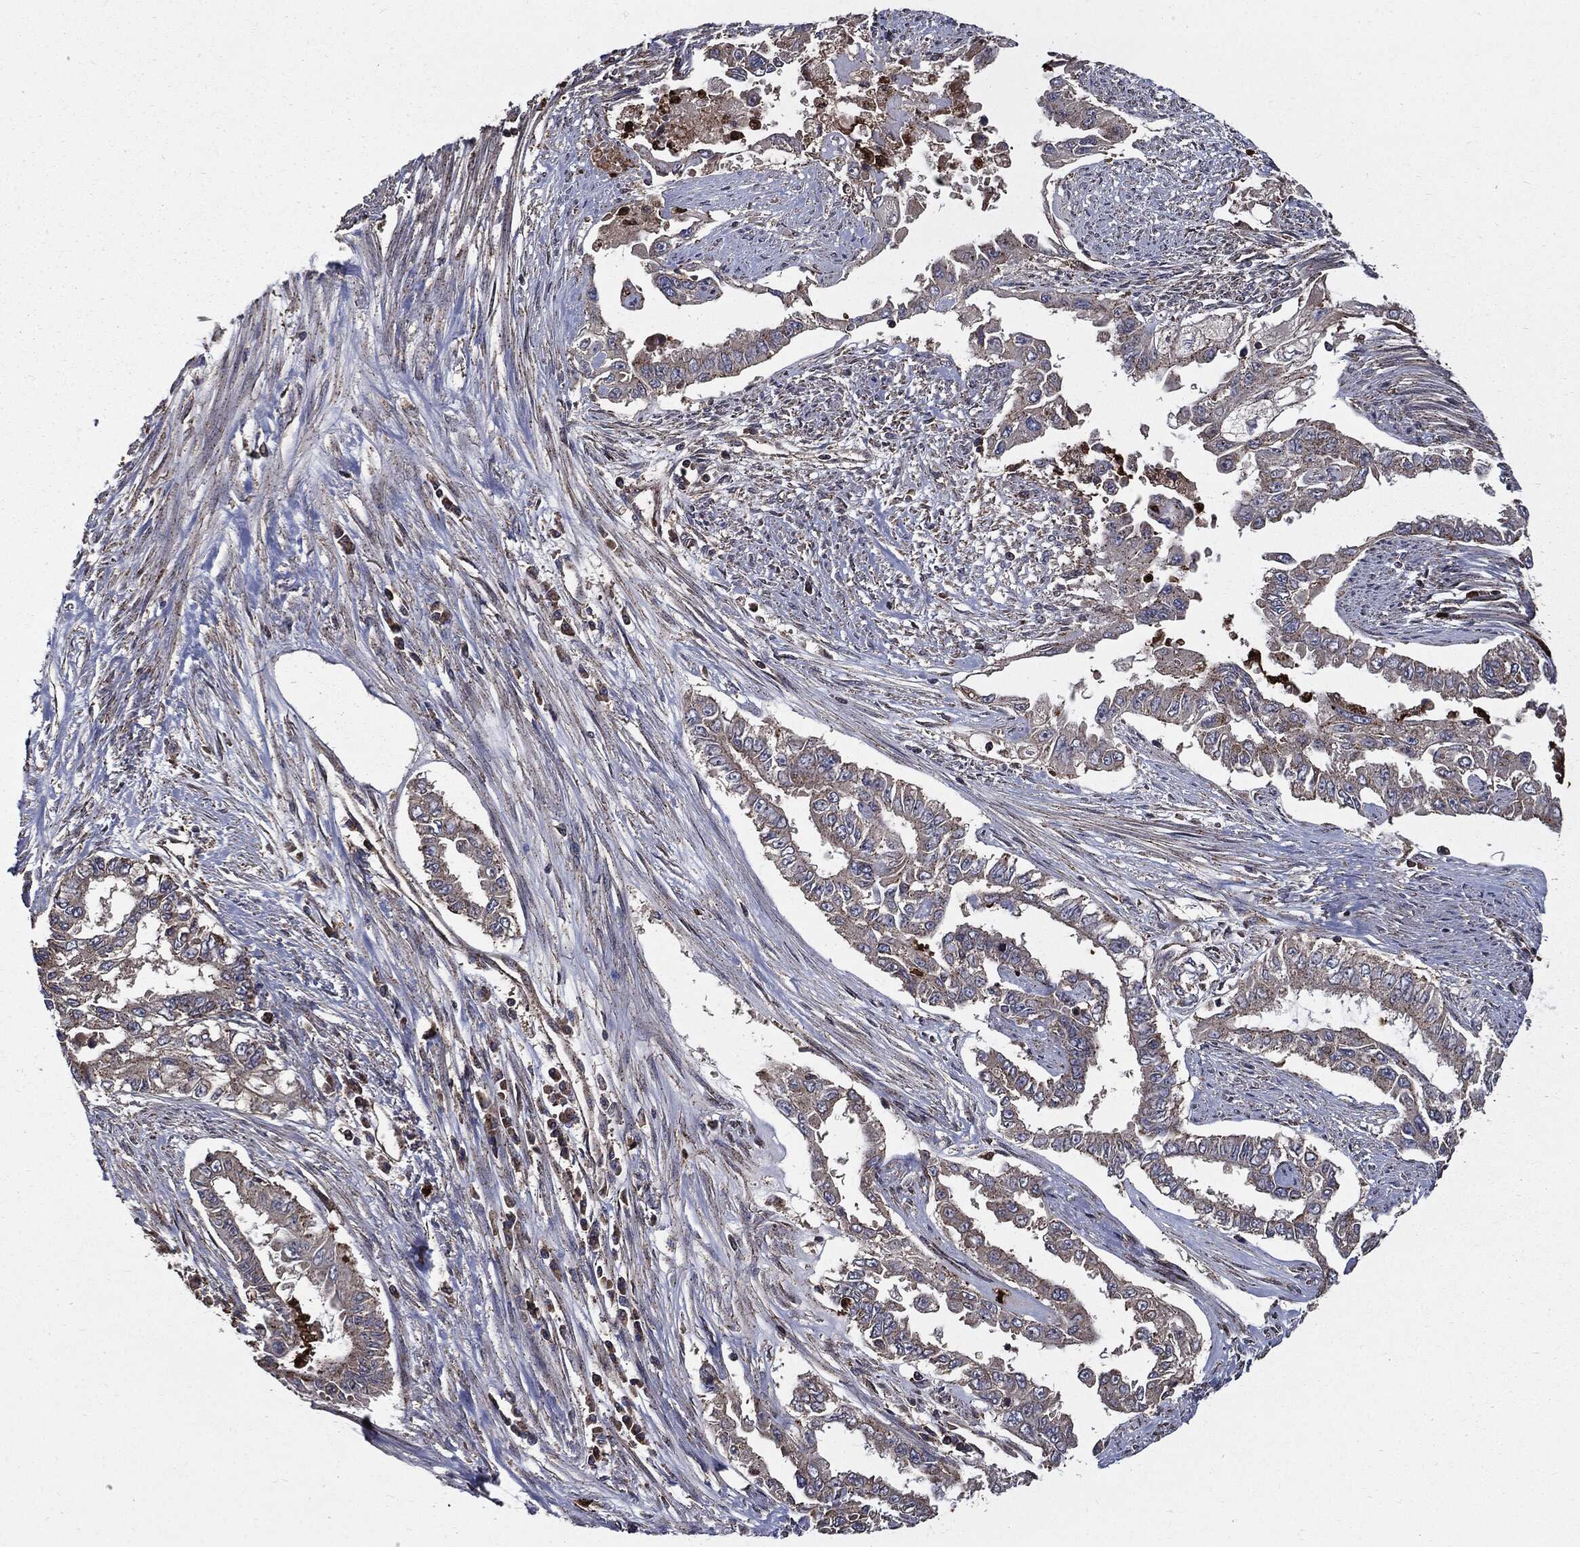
{"staining": {"intensity": "weak", "quantity": "25%-75%", "location": "cytoplasmic/membranous"}, "tissue": "endometrial cancer", "cell_type": "Tumor cells", "image_type": "cancer", "snomed": [{"axis": "morphology", "description": "Adenocarcinoma, NOS"}, {"axis": "topography", "description": "Uterus"}], "caption": "DAB immunohistochemical staining of endometrial adenocarcinoma displays weak cytoplasmic/membranous protein expression in approximately 25%-75% of tumor cells.", "gene": "PDCD6IP", "patient": {"sex": "female", "age": 59}}